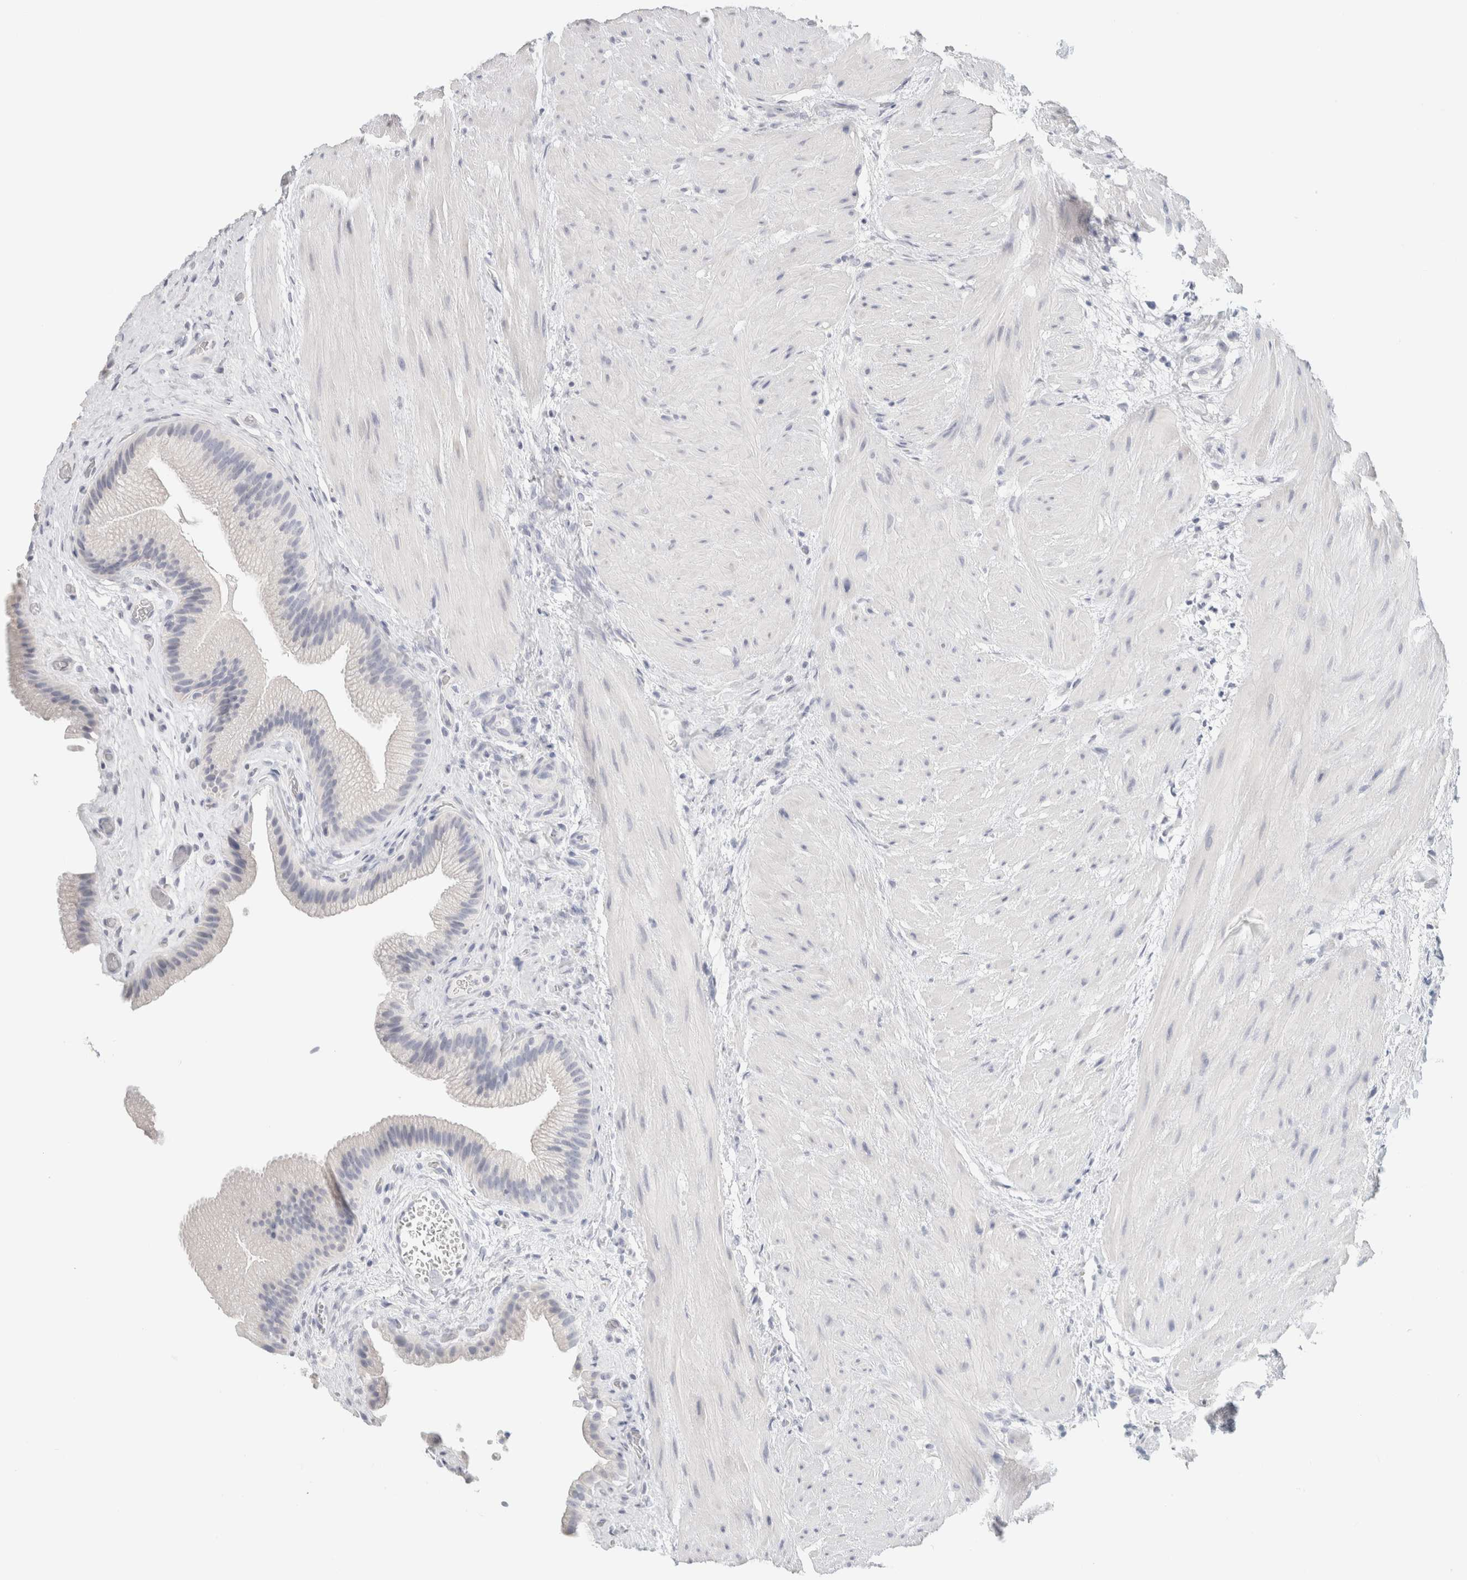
{"staining": {"intensity": "negative", "quantity": "none", "location": "none"}, "tissue": "gallbladder", "cell_type": "Glandular cells", "image_type": "normal", "snomed": [{"axis": "morphology", "description": "Normal tissue, NOS"}, {"axis": "topography", "description": "Gallbladder"}], "caption": "Immunohistochemical staining of normal human gallbladder exhibits no significant staining in glandular cells.", "gene": "NEFM", "patient": {"sex": "male", "age": 49}}